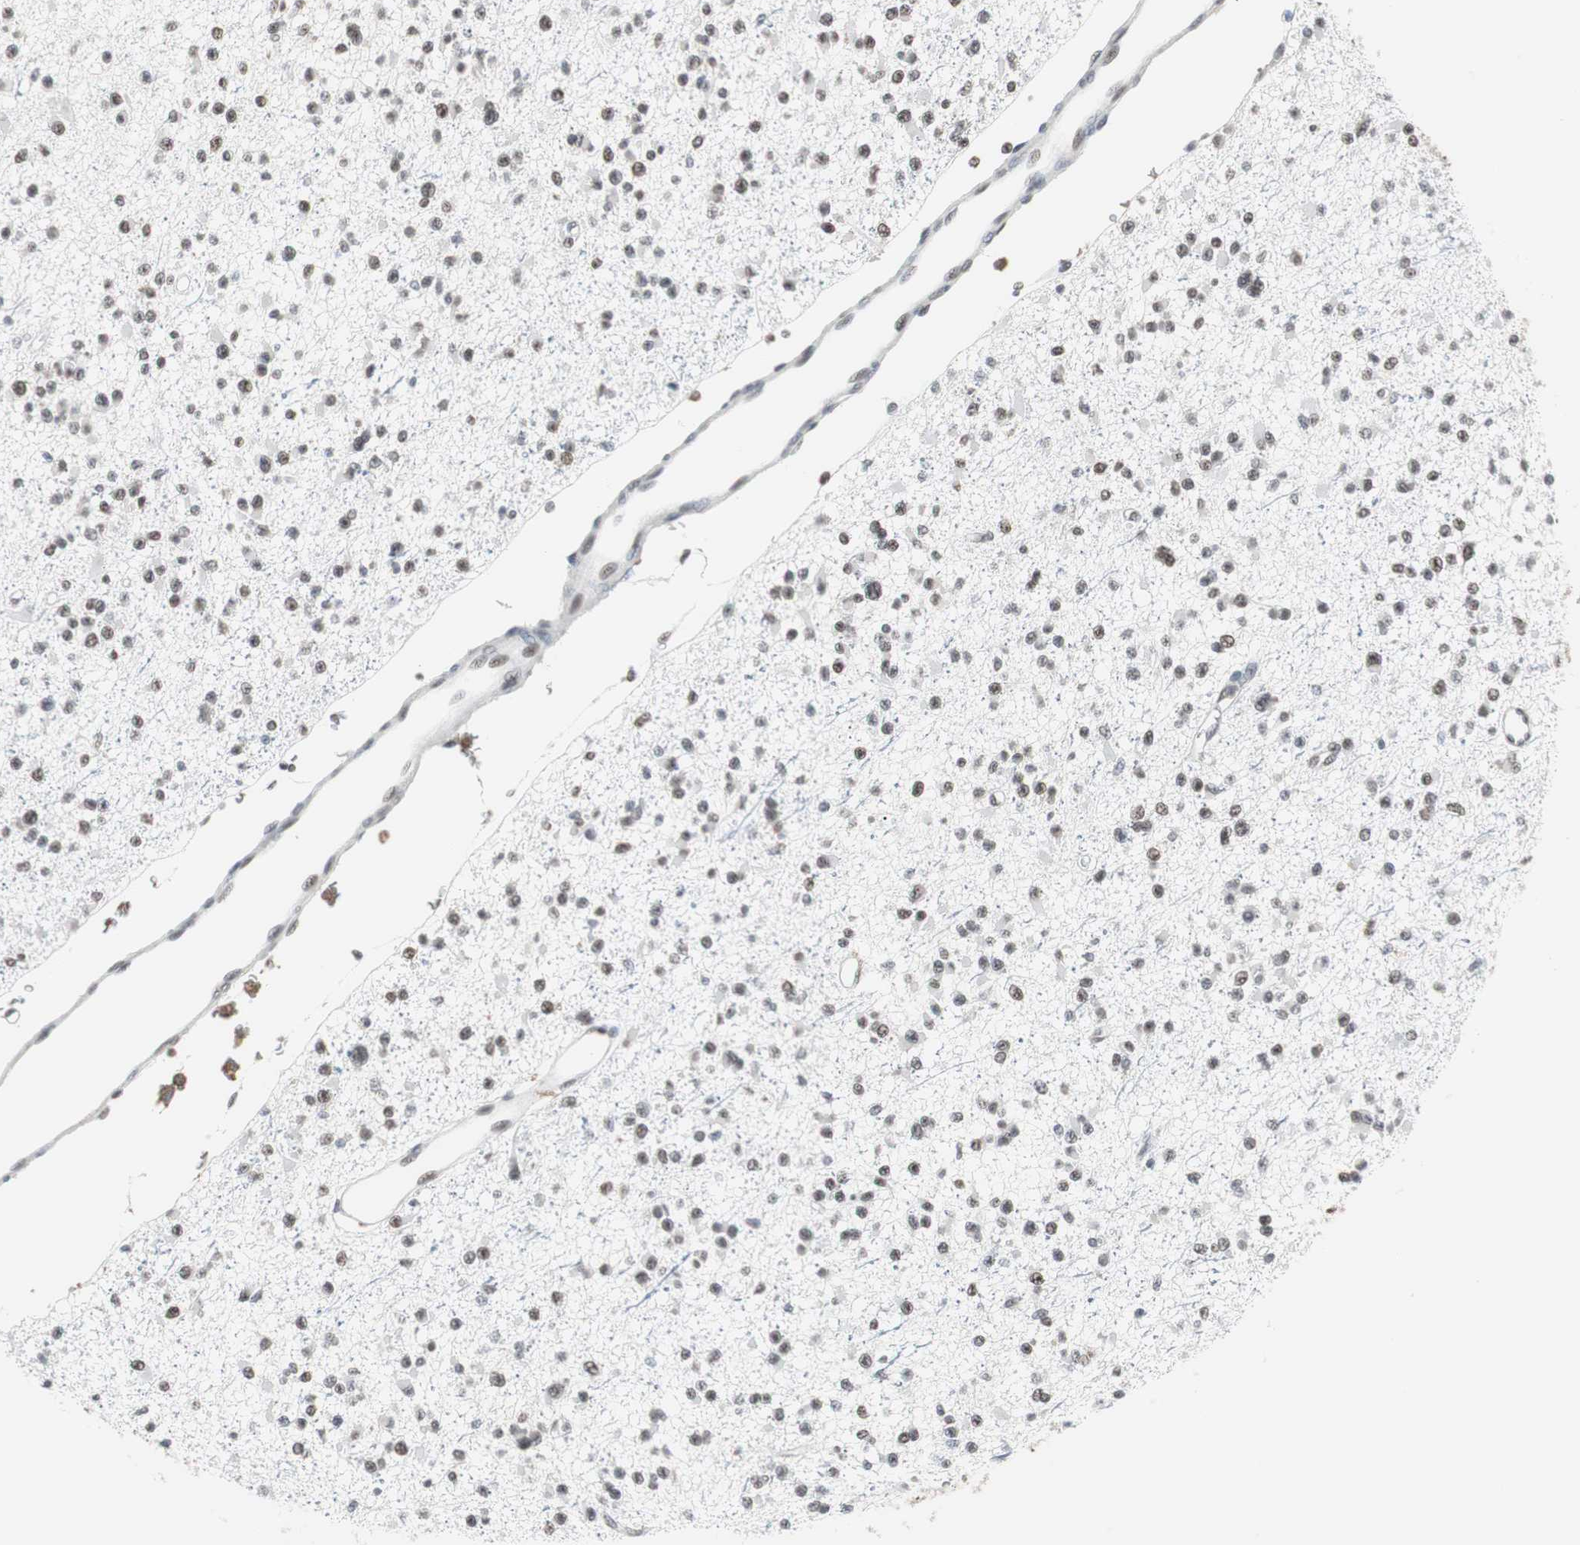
{"staining": {"intensity": "moderate", "quantity": "25%-75%", "location": "nuclear"}, "tissue": "glioma", "cell_type": "Tumor cells", "image_type": "cancer", "snomed": [{"axis": "morphology", "description": "Glioma, malignant, Low grade"}, {"axis": "topography", "description": "Brain"}], "caption": "This image reveals malignant low-grade glioma stained with immunohistochemistry (IHC) to label a protein in brown. The nuclear of tumor cells show moderate positivity for the protein. Nuclei are counter-stained blue.", "gene": "TAF7", "patient": {"sex": "female", "age": 22}}